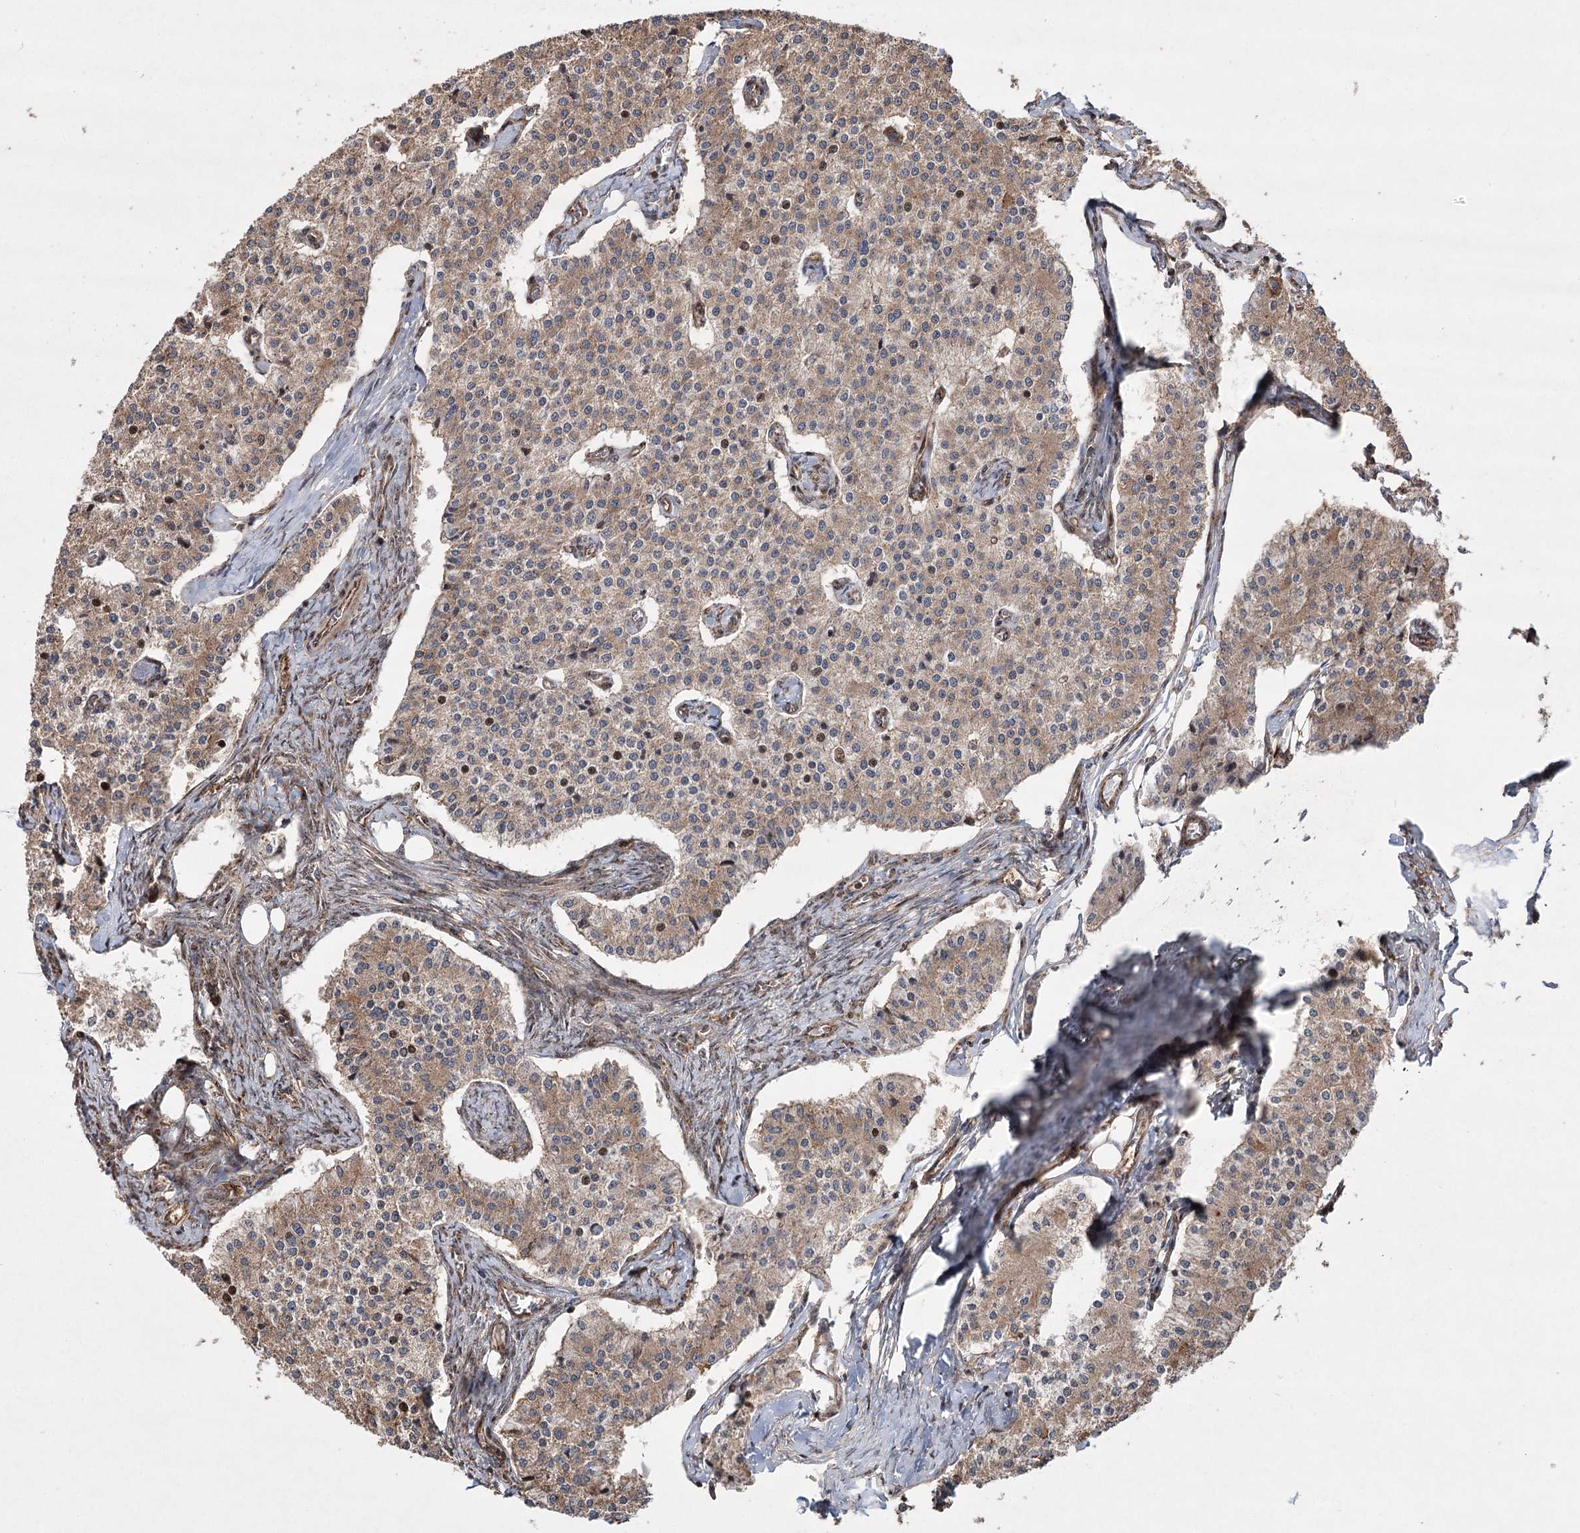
{"staining": {"intensity": "weak", "quantity": ">75%", "location": "cytoplasmic/membranous"}, "tissue": "carcinoid", "cell_type": "Tumor cells", "image_type": "cancer", "snomed": [{"axis": "morphology", "description": "Carcinoid, malignant, NOS"}, {"axis": "topography", "description": "Colon"}], "caption": "Brown immunohistochemical staining in human malignant carcinoid displays weak cytoplasmic/membranous expression in about >75% of tumor cells.", "gene": "SERINC5", "patient": {"sex": "female", "age": 52}}